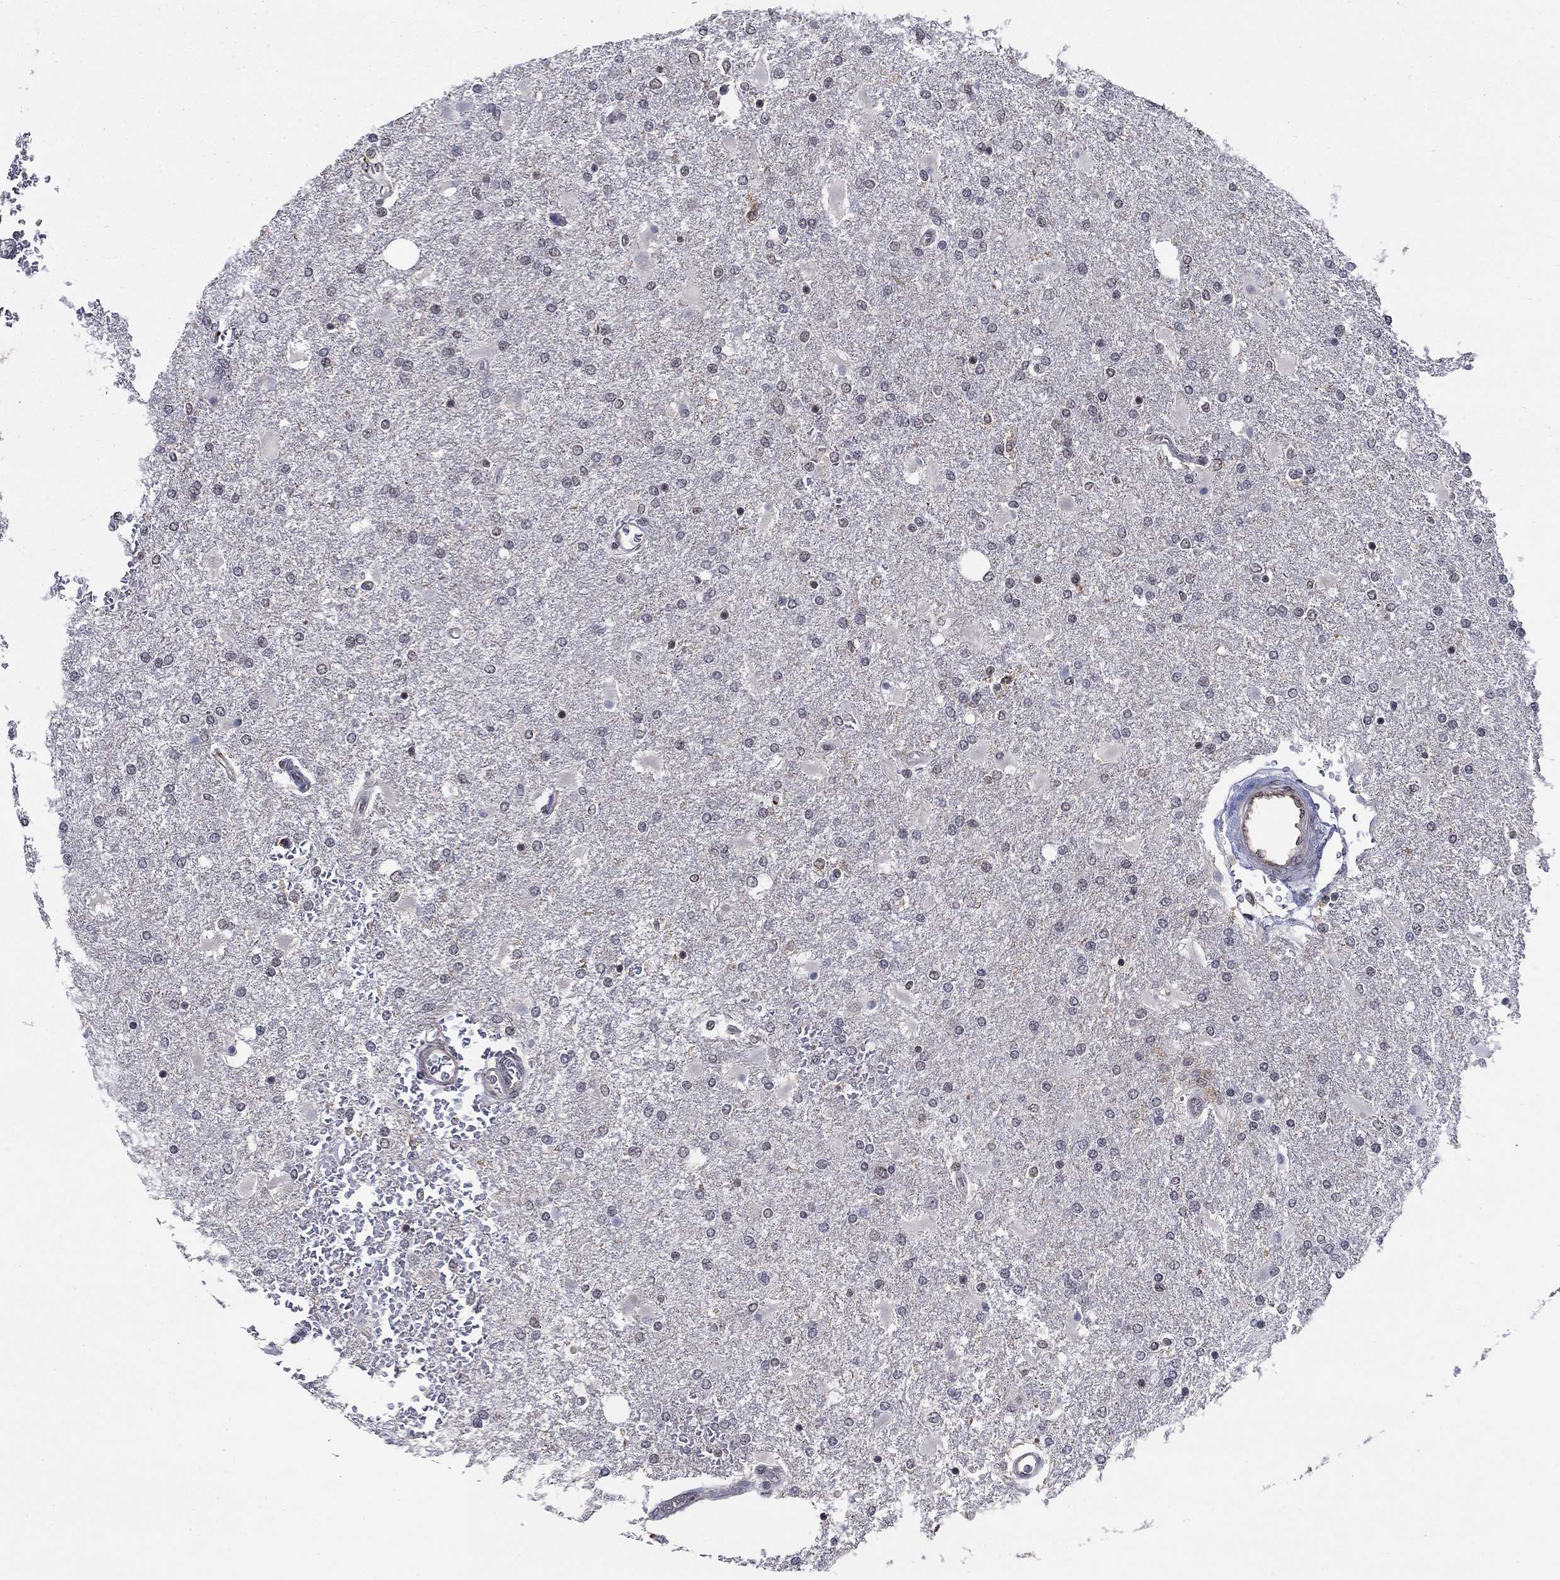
{"staining": {"intensity": "negative", "quantity": "none", "location": "none"}, "tissue": "glioma", "cell_type": "Tumor cells", "image_type": "cancer", "snomed": [{"axis": "morphology", "description": "Glioma, malignant, High grade"}, {"axis": "topography", "description": "Cerebral cortex"}], "caption": "Glioma was stained to show a protein in brown. There is no significant staining in tumor cells.", "gene": "GRIA3", "patient": {"sex": "male", "age": 79}}